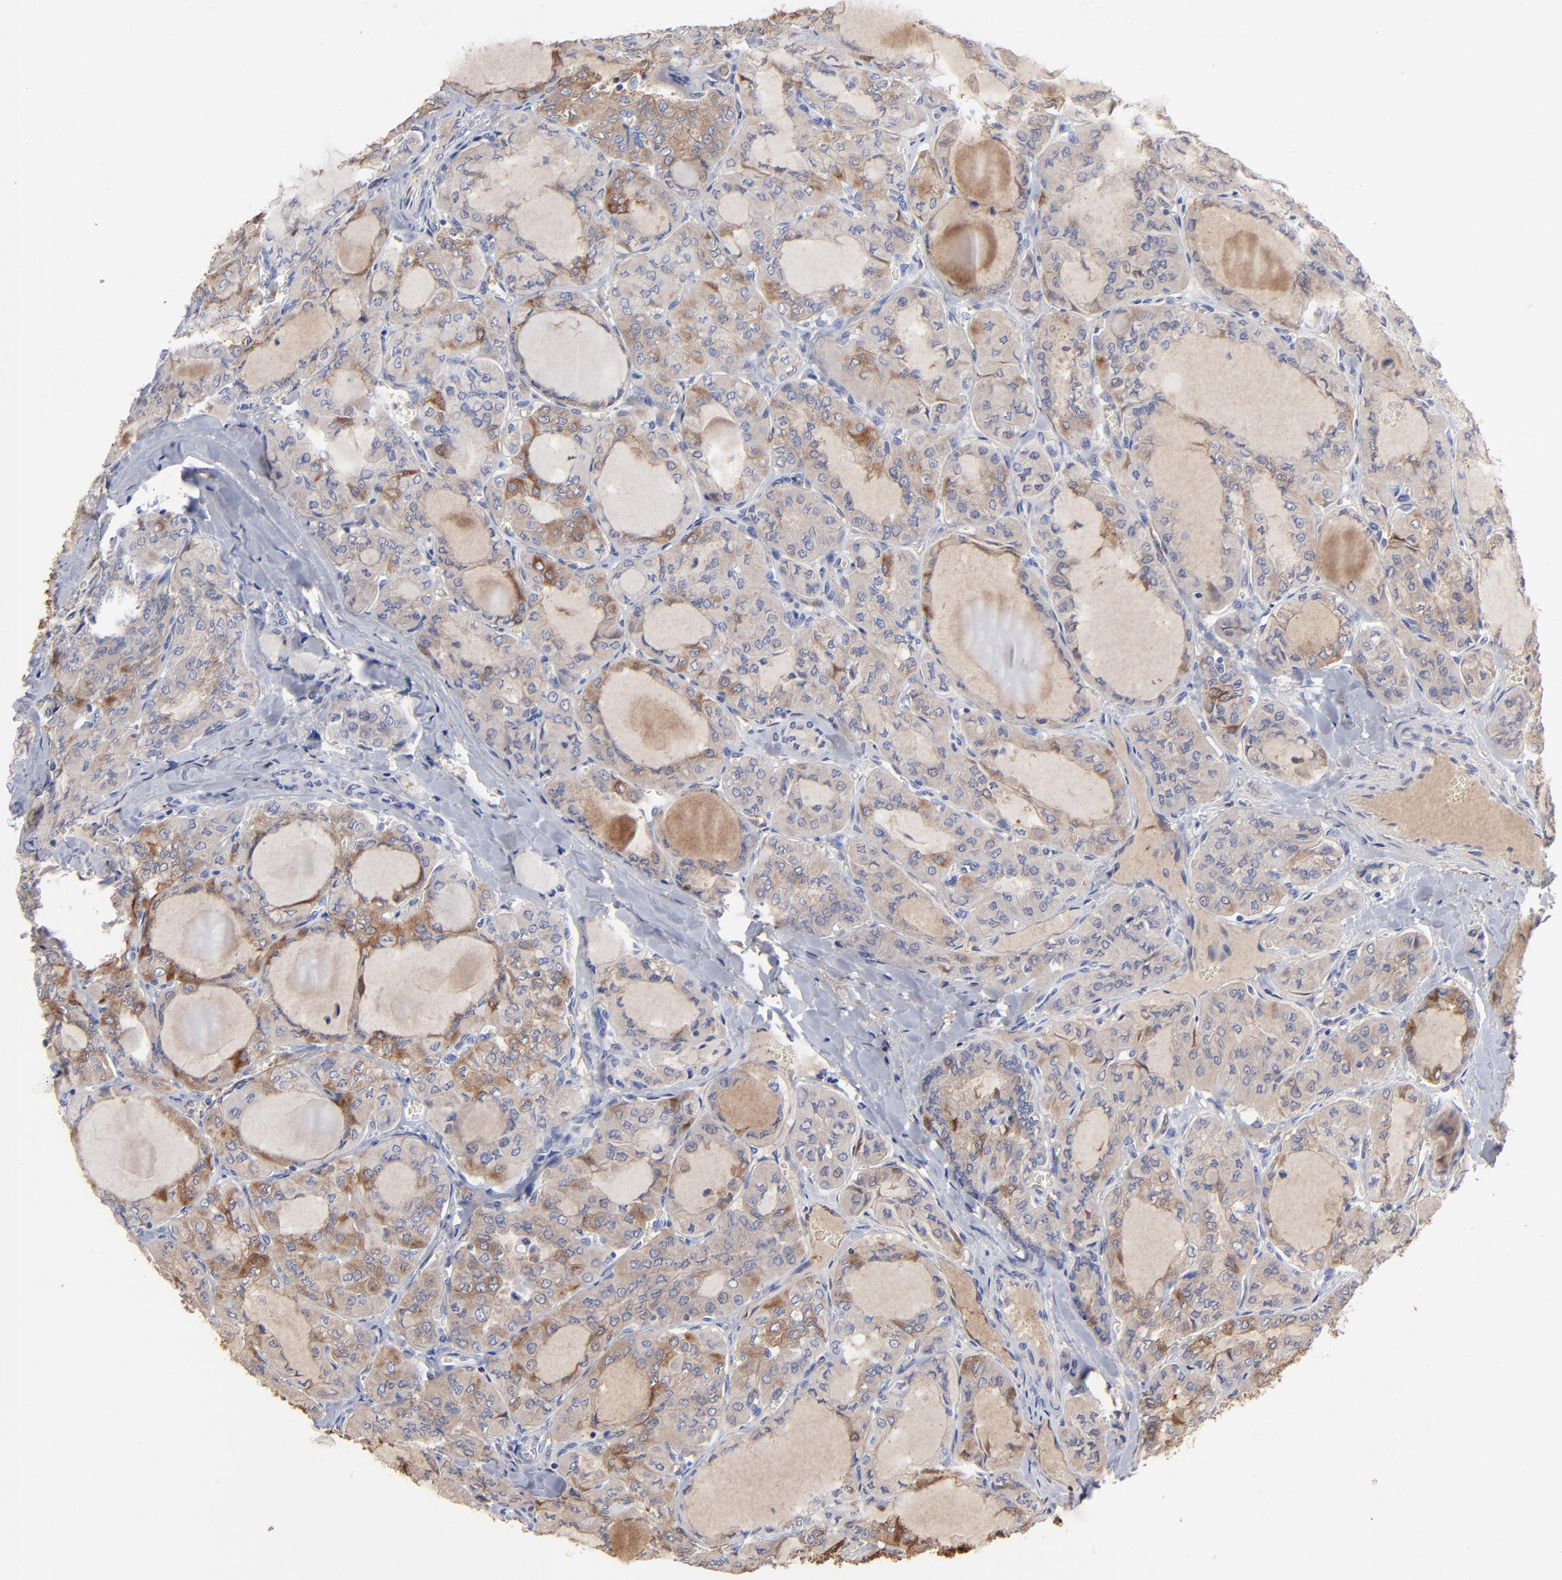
{"staining": {"intensity": "moderate", "quantity": ">75%", "location": "cytoplasmic/membranous"}, "tissue": "thyroid cancer", "cell_type": "Tumor cells", "image_type": "cancer", "snomed": [{"axis": "morphology", "description": "Papillary adenocarcinoma, NOS"}, {"axis": "topography", "description": "Thyroid gland"}], "caption": "This histopathology image shows papillary adenocarcinoma (thyroid) stained with IHC to label a protein in brown. The cytoplasmic/membranous of tumor cells show moderate positivity for the protein. Nuclei are counter-stained blue.", "gene": "CILP", "patient": {"sex": "male", "age": 20}}